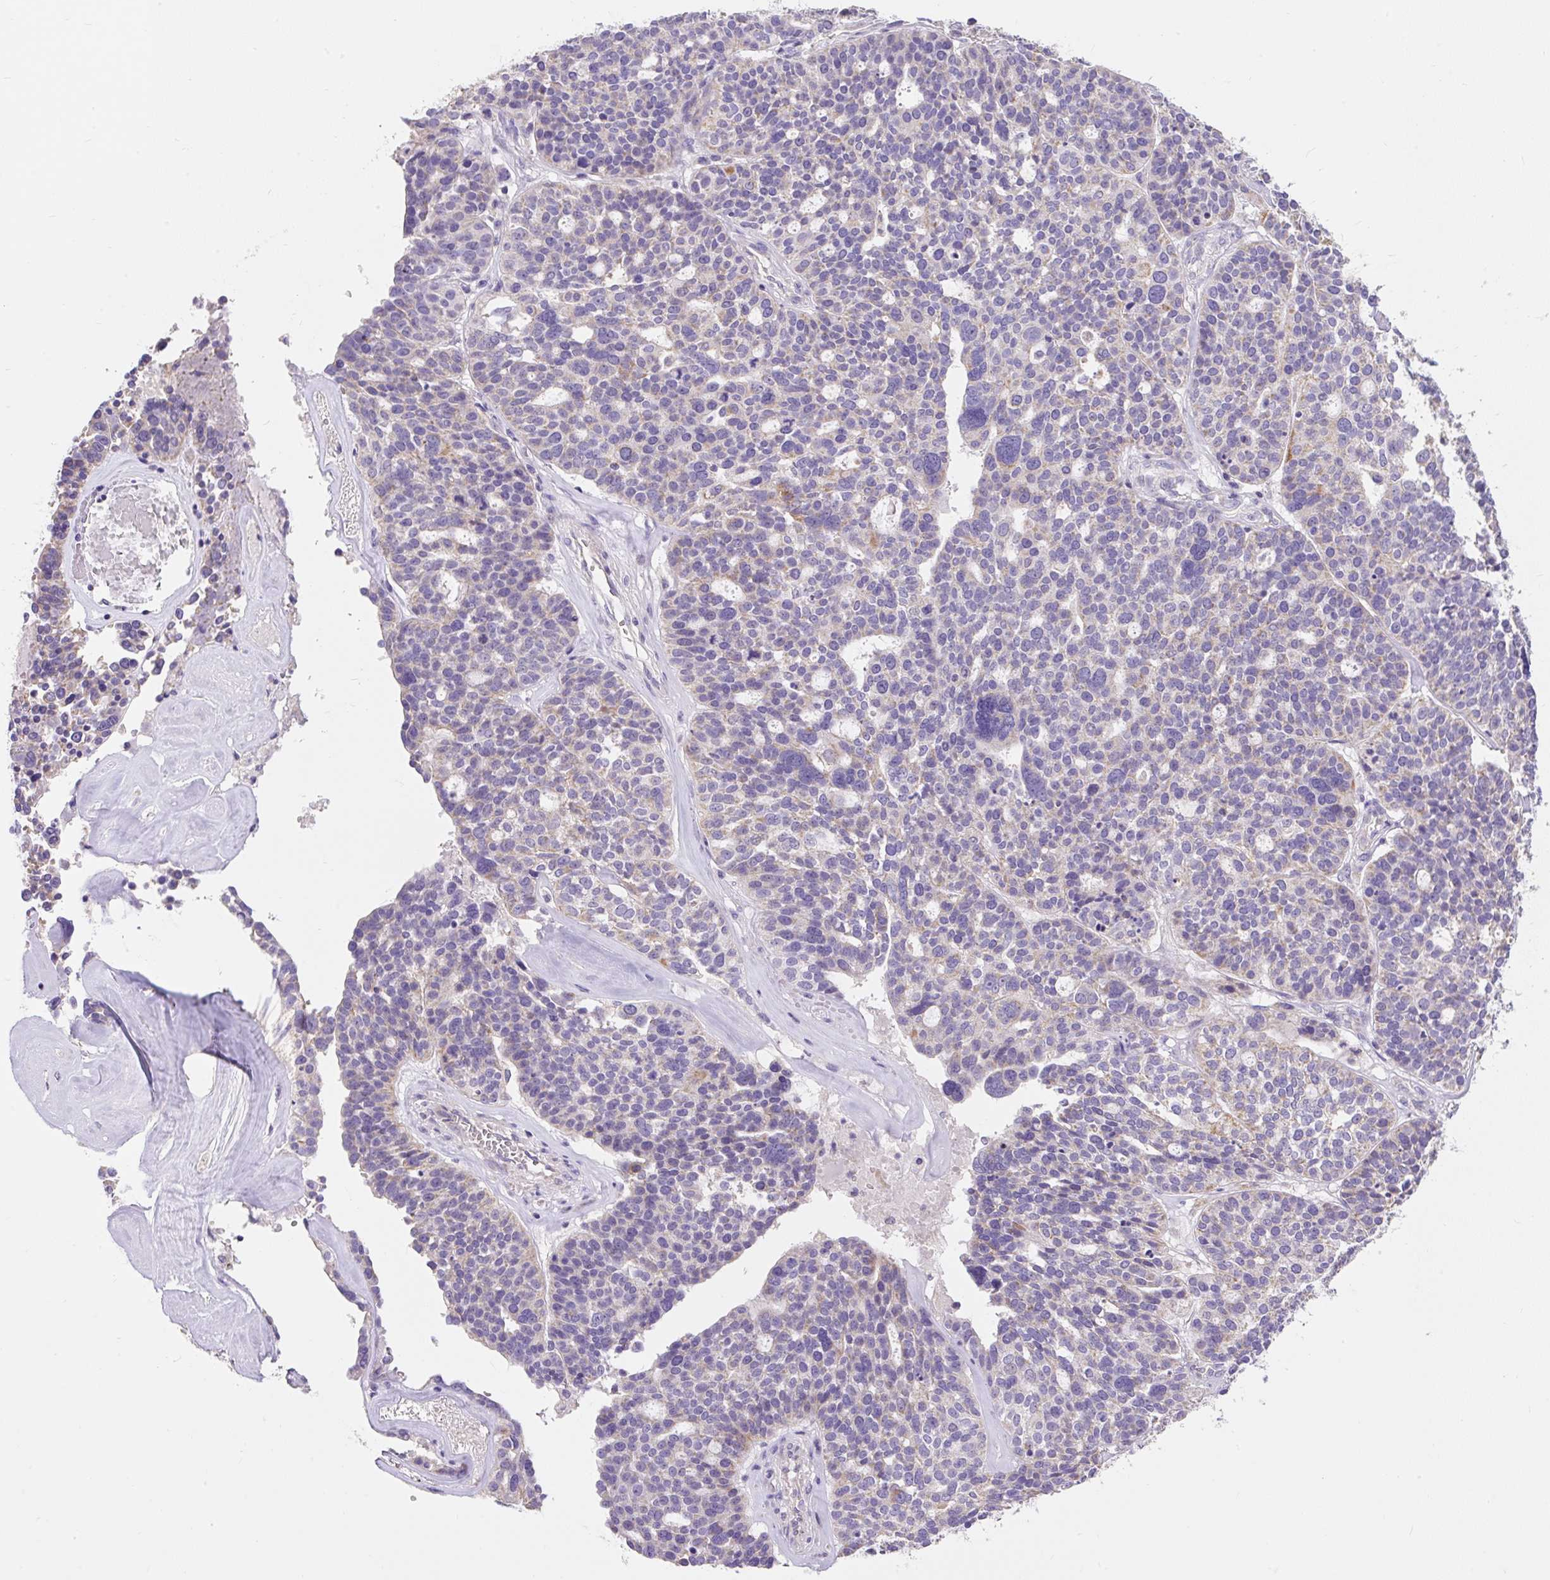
{"staining": {"intensity": "negative", "quantity": "none", "location": "none"}, "tissue": "ovarian cancer", "cell_type": "Tumor cells", "image_type": "cancer", "snomed": [{"axis": "morphology", "description": "Cystadenocarcinoma, serous, NOS"}, {"axis": "topography", "description": "Ovary"}], "caption": "This is an immunohistochemistry image of human ovarian serous cystadenocarcinoma. There is no positivity in tumor cells.", "gene": "PMAIP1", "patient": {"sex": "female", "age": 59}}